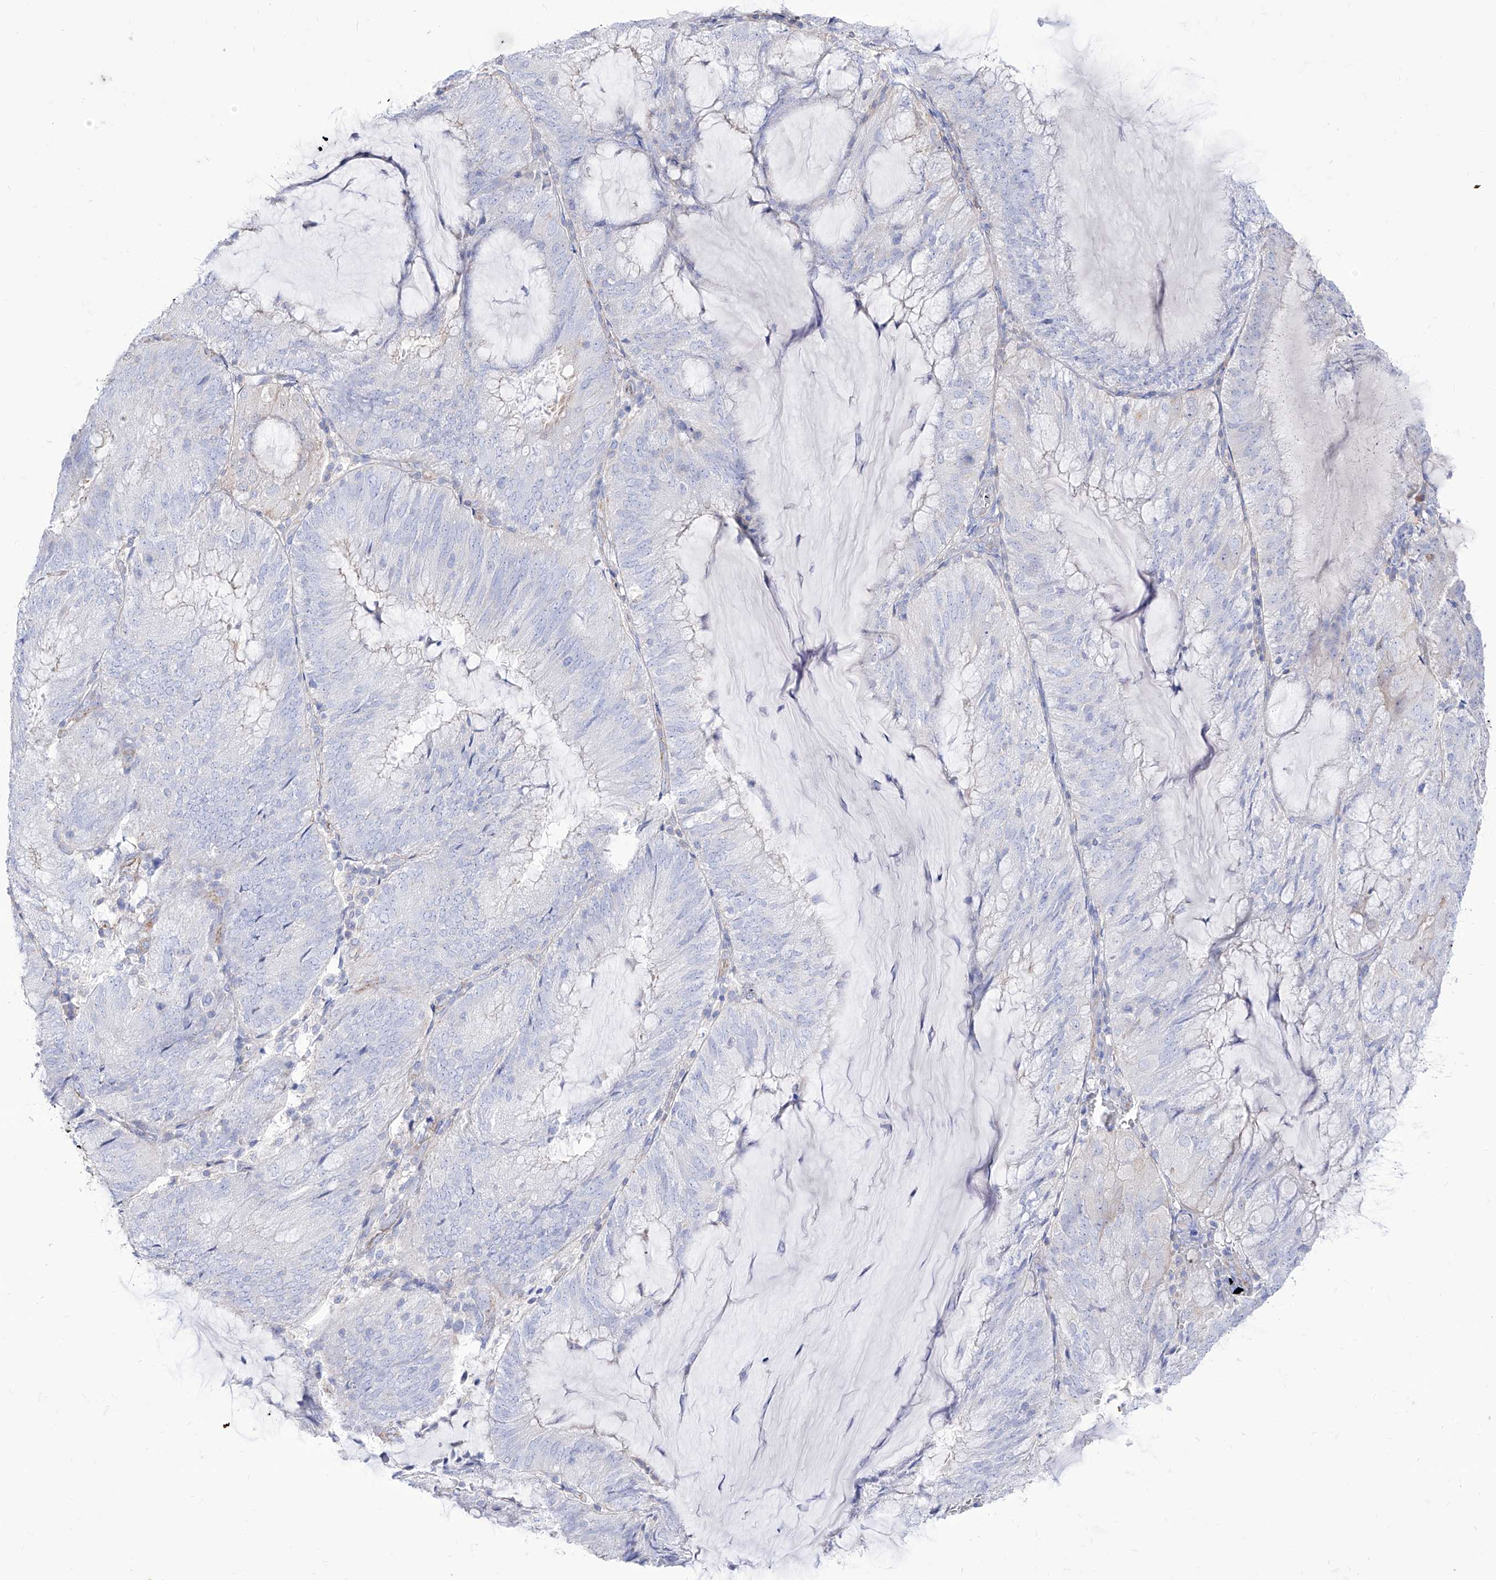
{"staining": {"intensity": "negative", "quantity": "none", "location": "none"}, "tissue": "endometrial cancer", "cell_type": "Tumor cells", "image_type": "cancer", "snomed": [{"axis": "morphology", "description": "Adenocarcinoma, NOS"}, {"axis": "topography", "description": "Endometrium"}], "caption": "An image of human endometrial cancer (adenocarcinoma) is negative for staining in tumor cells.", "gene": "C1orf74", "patient": {"sex": "female", "age": 81}}